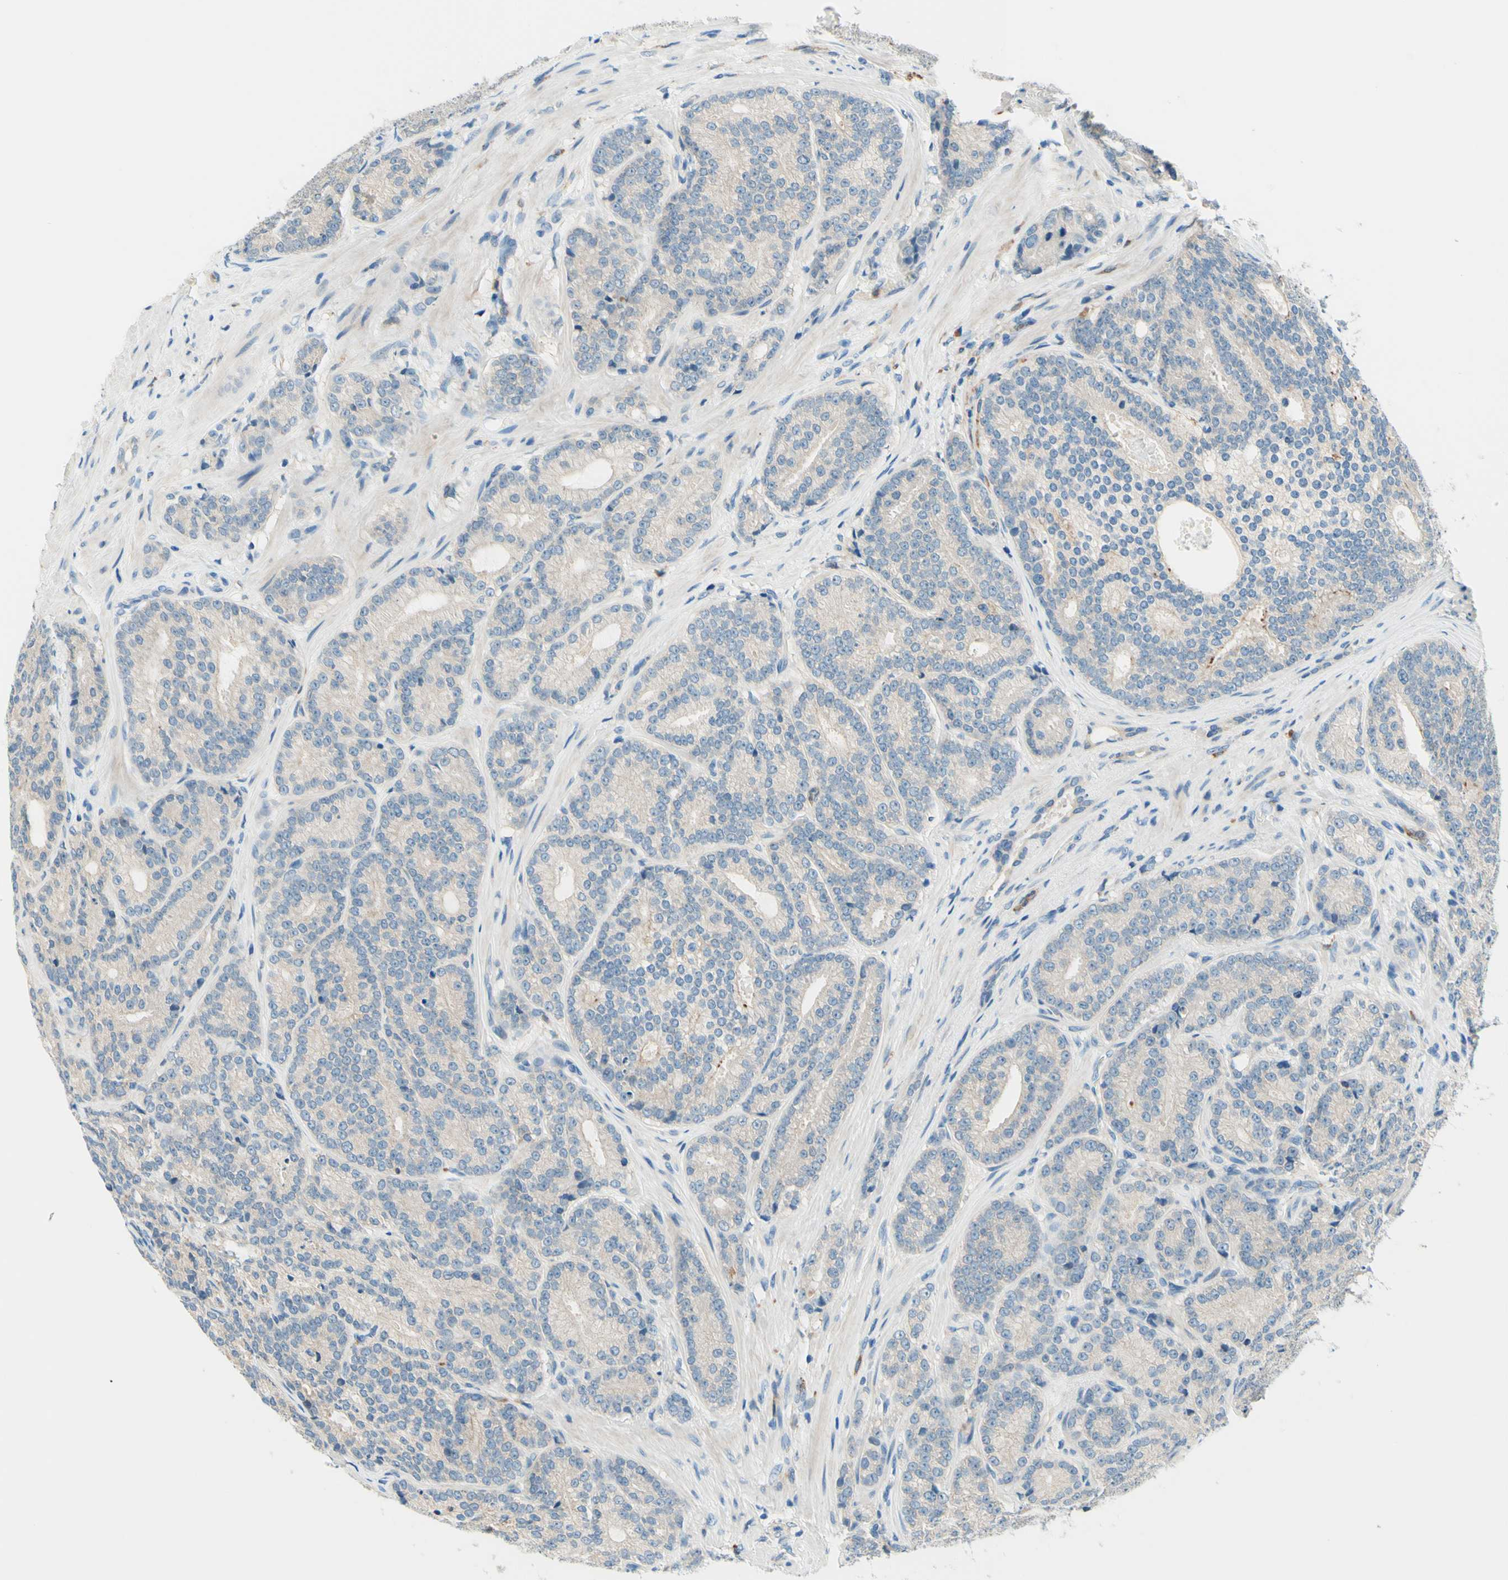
{"staining": {"intensity": "weak", "quantity": "<25%", "location": "cytoplasmic/membranous"}, "tissue": "prostate cancer", "cell_type": "Tumor cells", "image_type": "cancer", "snomed": [{"axis": "morphology", "description": "Adenocarcinoma, High grade"}, {"axis": "topography", "description": "Prostate"}], "caption": "This micrograph is of high-grade adenocarcinoma (prostate) stained with immunohistochemistry (IHC) to label a protein in brown with the nuclei are counter-stained blue. There is no positivity in tumor cells. (DAB immunohistochemistry (IHC) with hematoxylin counter stain).", "gene": "SIGLEC9", "patient": {"sex": "male", "age": 61}}